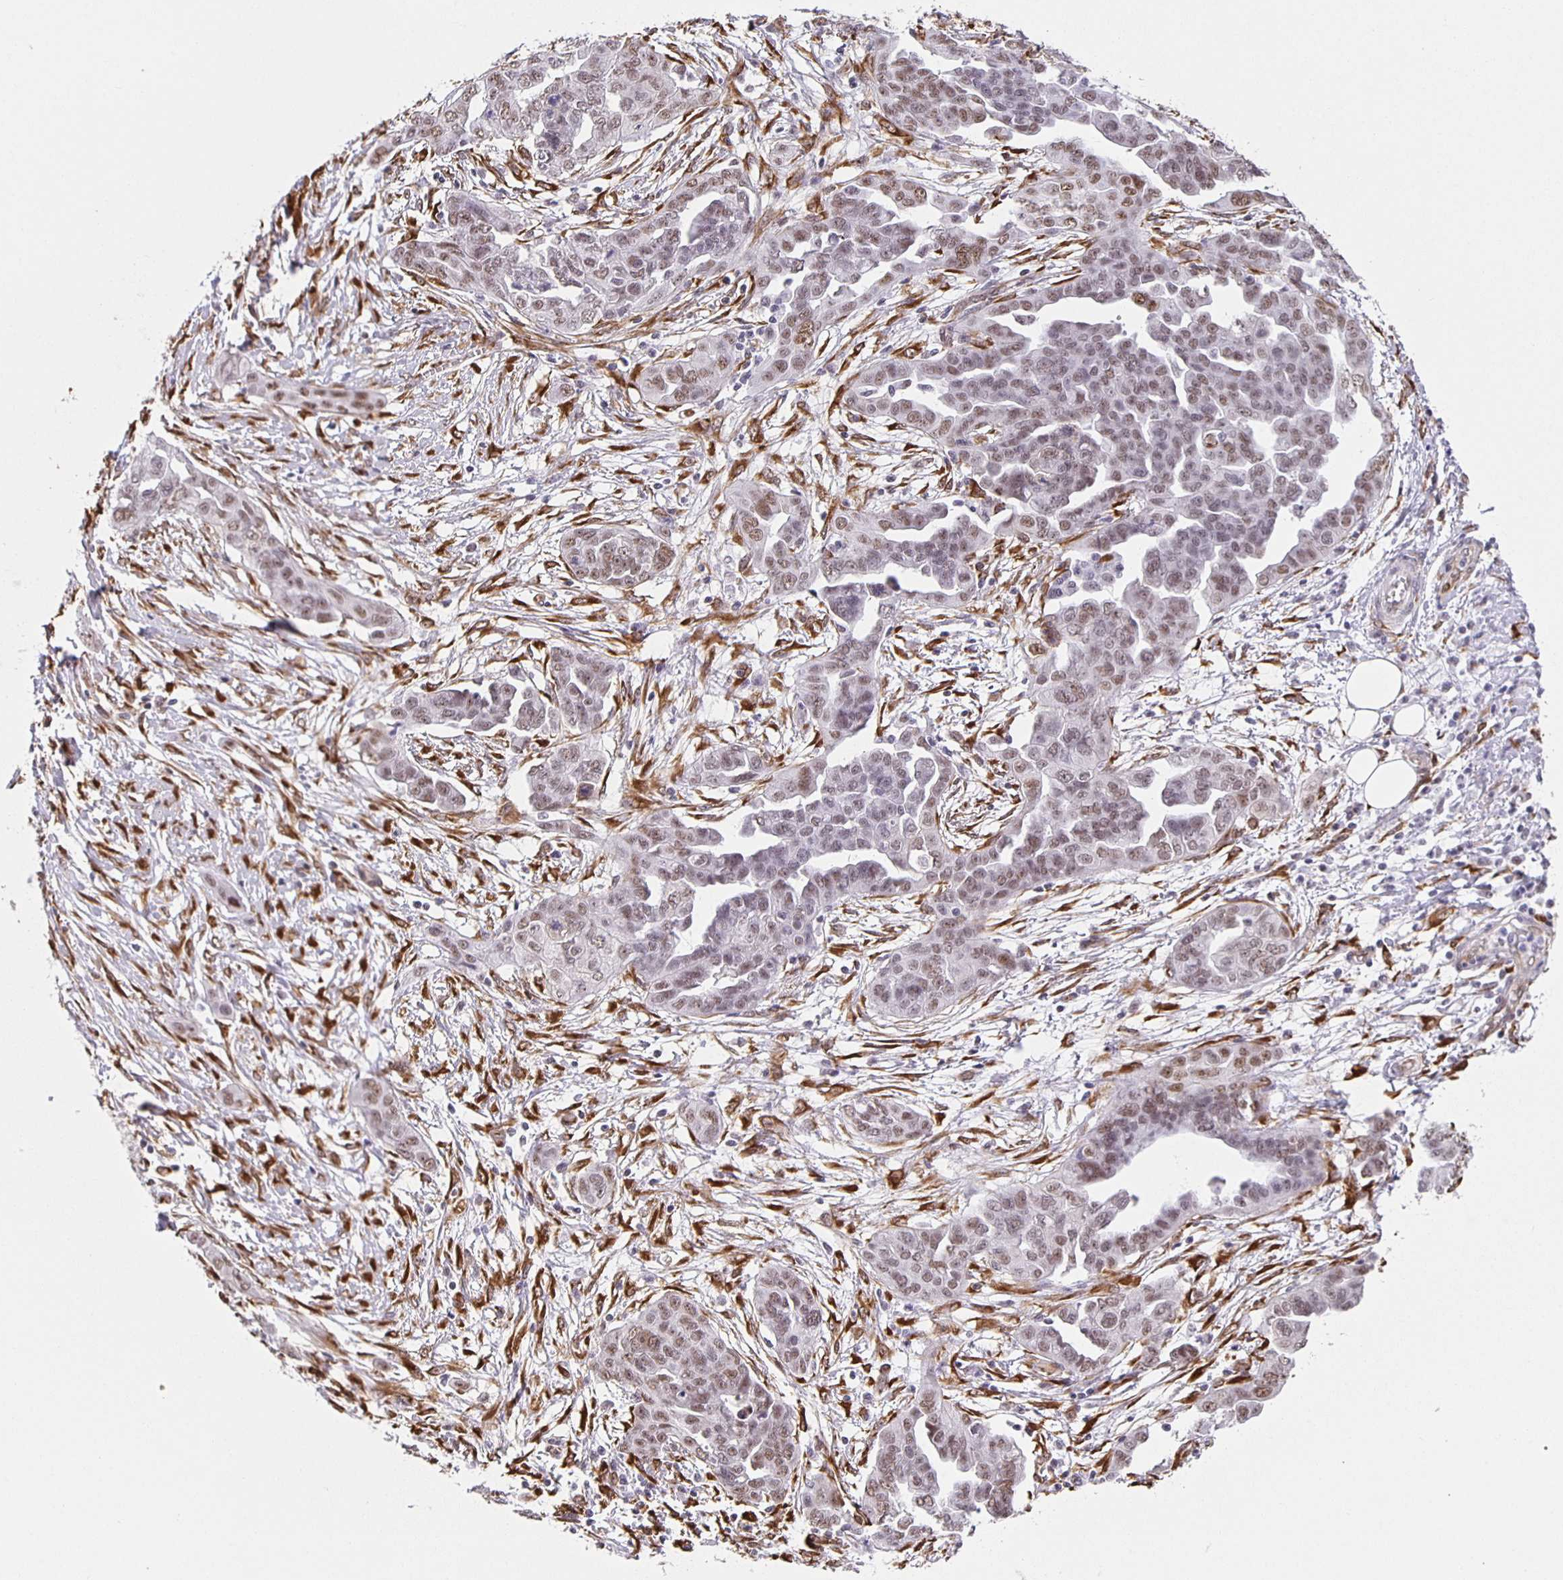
{"staining": {"intensity": "weak", "quantity": ">75%", "location": "nuclear"}, "tissue": "ovarian cancer", "cell_type": "Tumor cells", "image_type": "cancer", "snomed": [{"axis": "morphology", "description": "Cystadenocarcinoma, serous, NOS"}, {"axis": "topography", "description": "Ovary"}], "caption": "IHC micrograph of ovarian serous cystadenocarcinoma stained for a protein (brown), which shows low levels of weak nuclear positivity in about >75% of tumor cells.", "gene": "ZRANB2", "patient": {"sex": "female", "age": 59}}